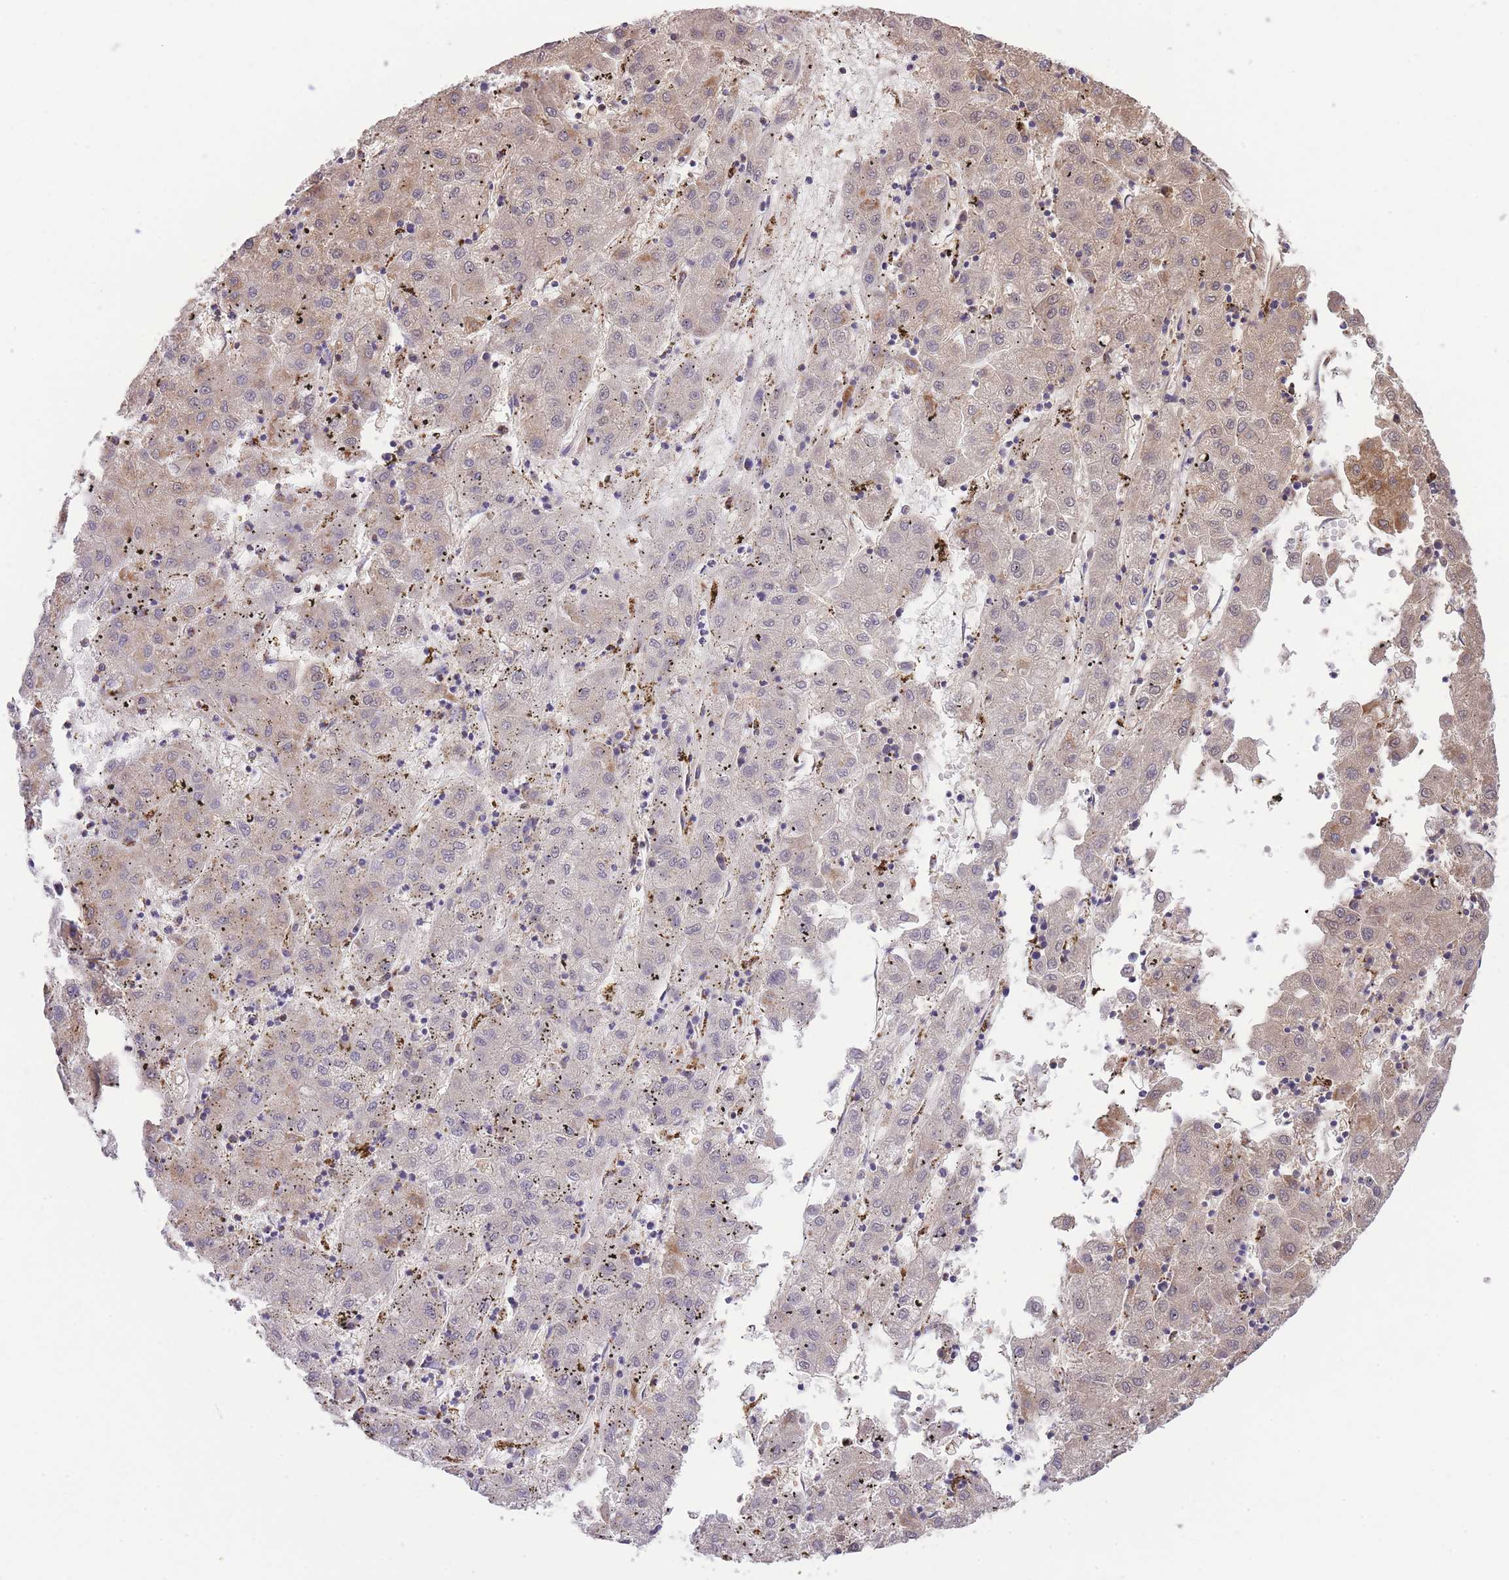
{"staining": {"intensity": "moderate", "quantity": ">75%", "location": "cytoplasmic/membranous"}, "tissue": "liver cancer", "cell_type": "Tumor cells", "image_type": "cancer", "snomed": [{"axis": "morphology", "description": "Carcinoma, Hepatocellular, NOS"}, {"axis": "topography", "description": "Liver"}], "caption": "Hepatocellular carcinoma (liver) stained for a protein (brown) shows moderate cytoplasmic/membranous positive expression in approximately >75% of tumor cells.", "gene": "ST3GAL3", "patient": {"sex": "male", "age": 72}}